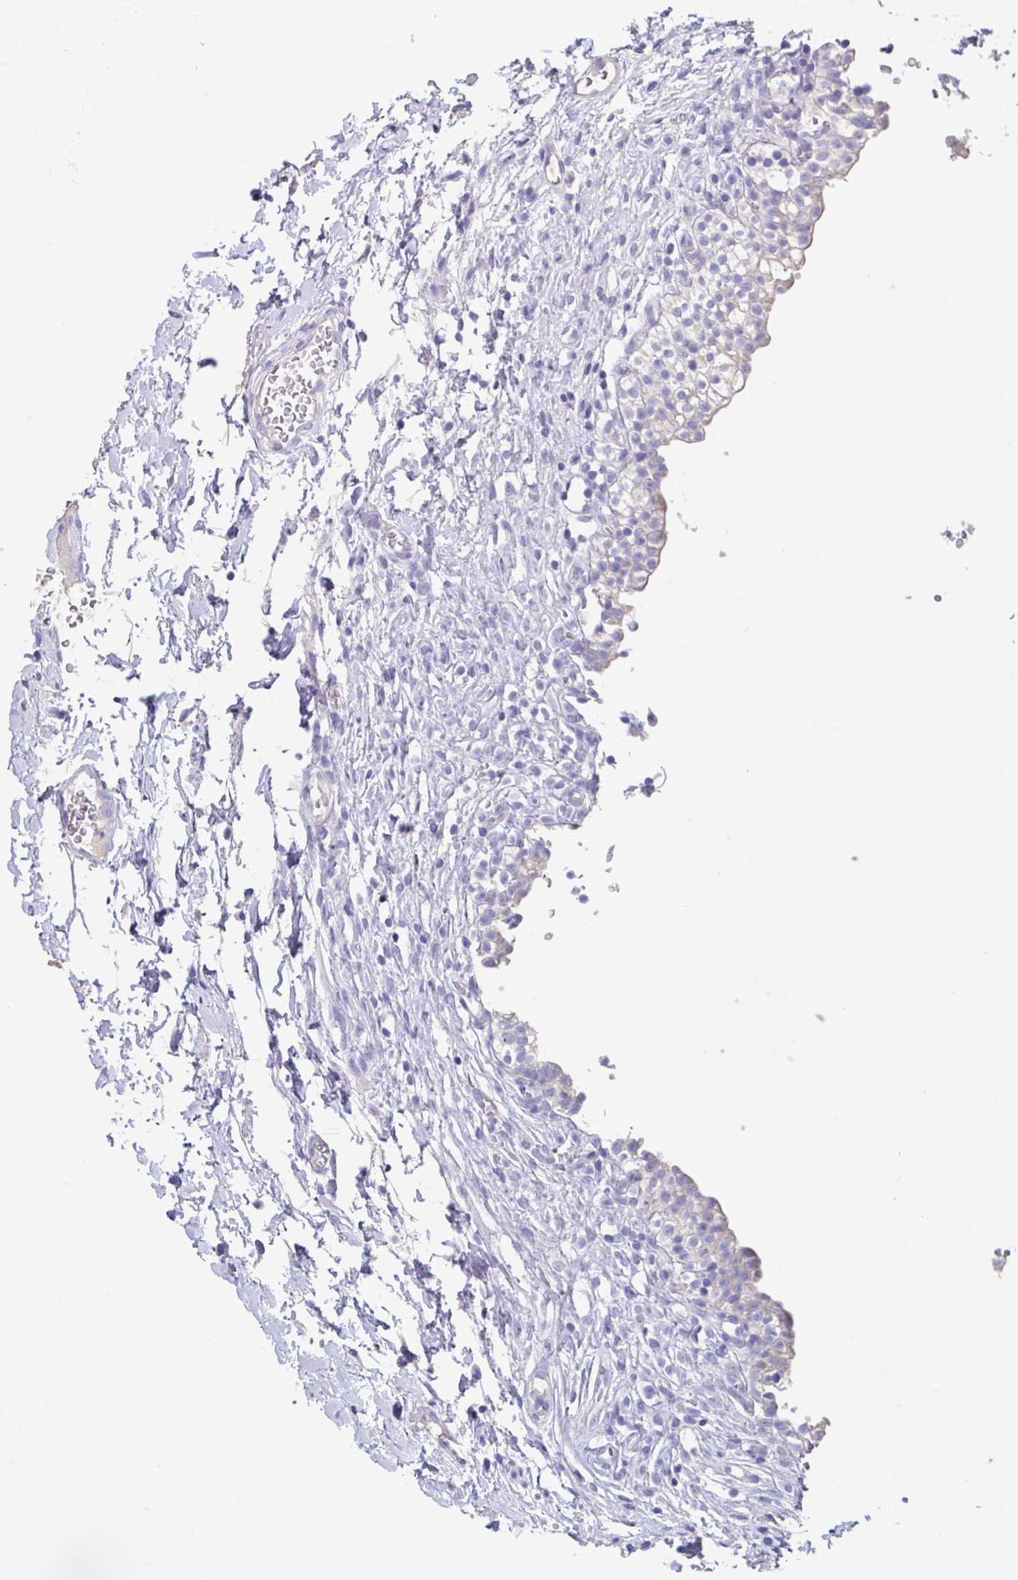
{"staining": {"intensity": "weak", "quantity": "<25%", "location": "cytoplasmic/membranous"}, "tissue": "urinary bladder", "cell_type": "Urothelial cells", "image_type": "normal", "snomed": [{"axis": "morphology", "description": "Normal tissue, NOS"}, {"axis": "topography", "description": "Urinary bladder"}, {"axis": "topography", "description": "Peripheral nerve tissue"}], "caption": "A micrograph of human urinary bladder is negative for staining in urothelial cells. (DAB (3,3'-diaminobenzidine) immunohistochemistry visualized using brightfield microscopy, high magnification).", "gene": "SLC44A4", "patient": {"sex": "male", "age": 55}}